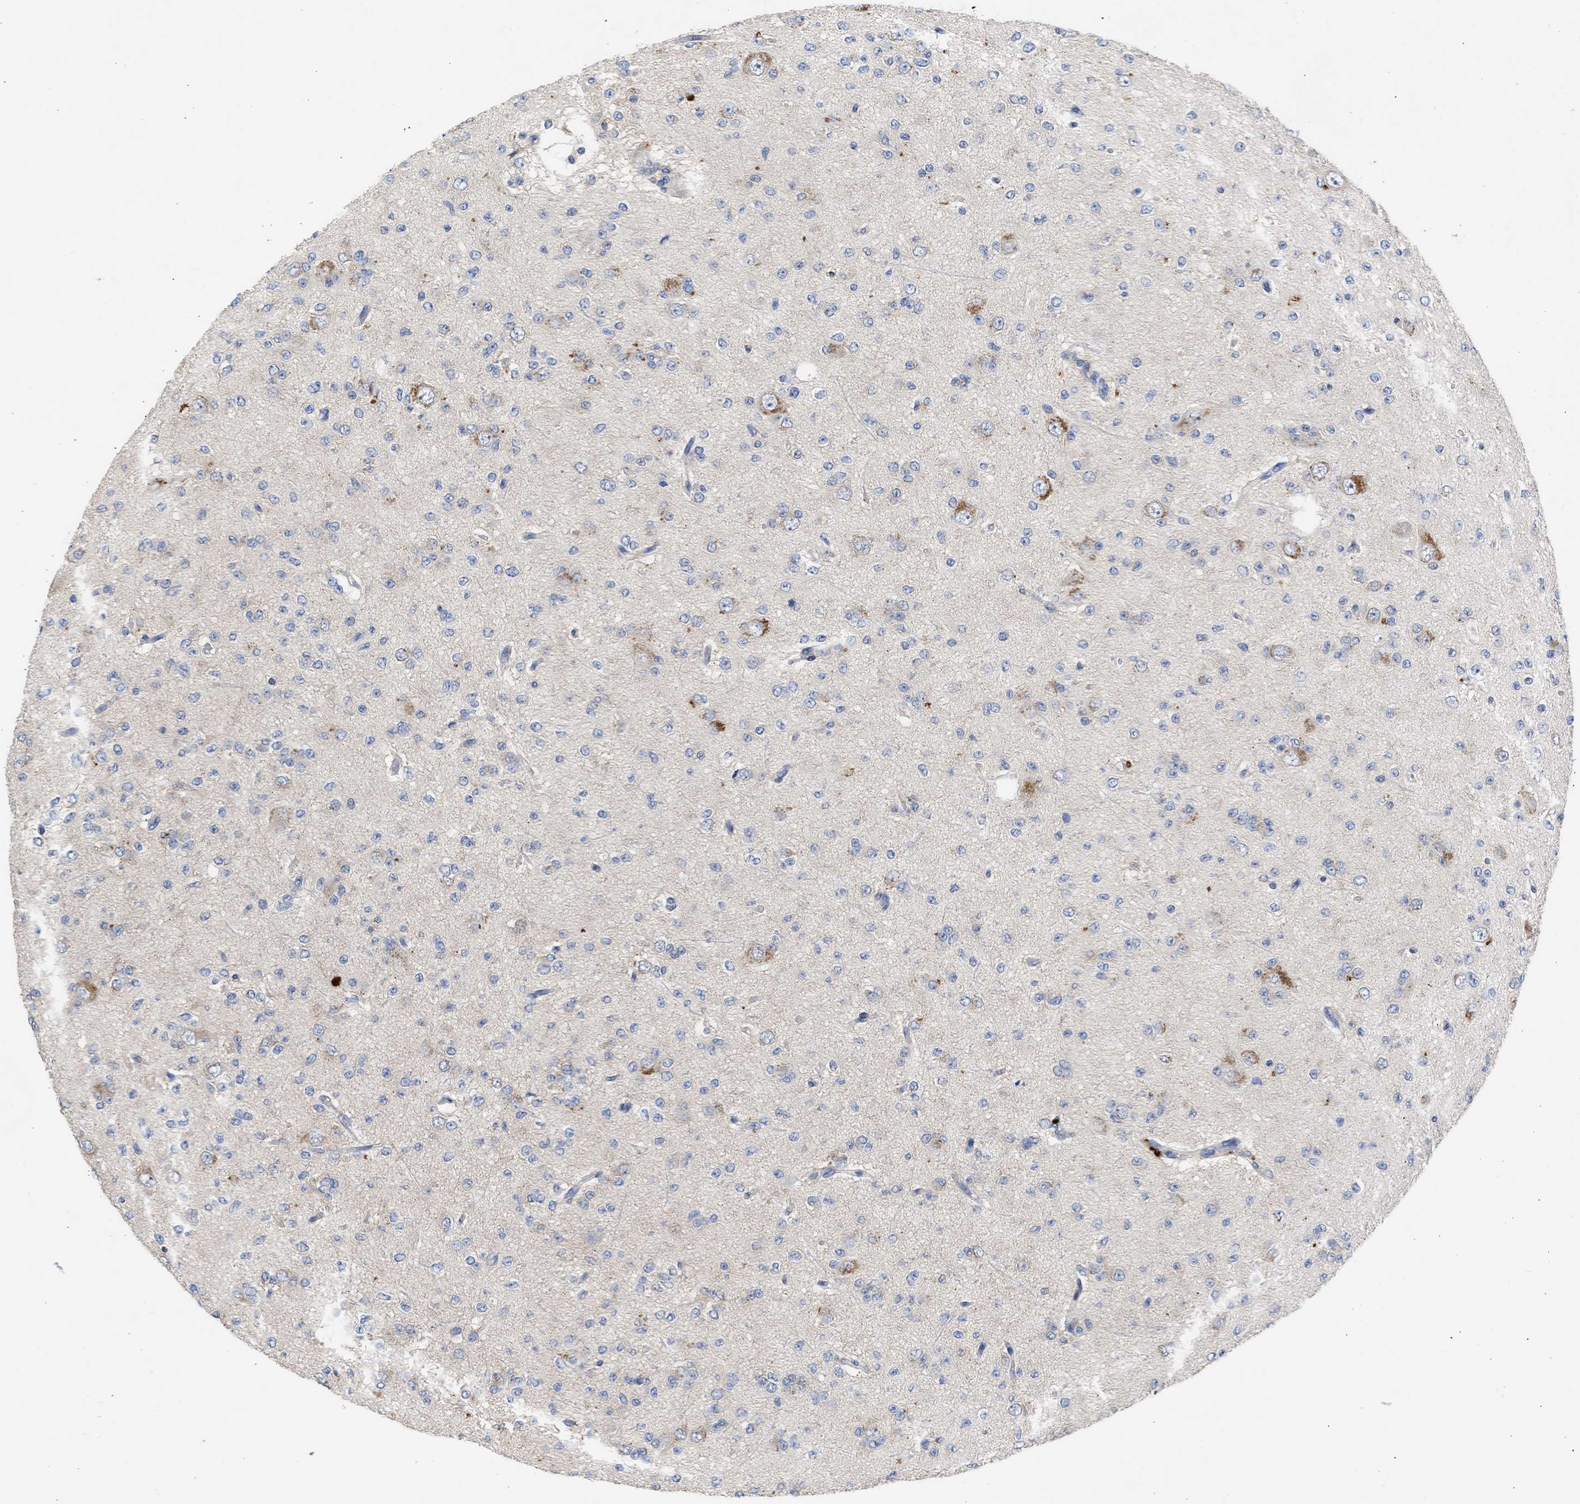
{"staining": {"intensity": "negative", "quantity": "none", "location": "none"}, "tissue": "glioma", "cell_type": "Tumor cells", "image_type": "cancer", "snomed": [{"axis": "morphology", "description": "Glioma, malignant, Low grade"}, {"axis": "topography", "description": "Brain"}], "caption": "A photomicrograph of human malignant glioma (low-grade) is negative for staining in tumor cells.", "gene": "ARHGEF4", "patient": {"sex": "male", "age": 38}}